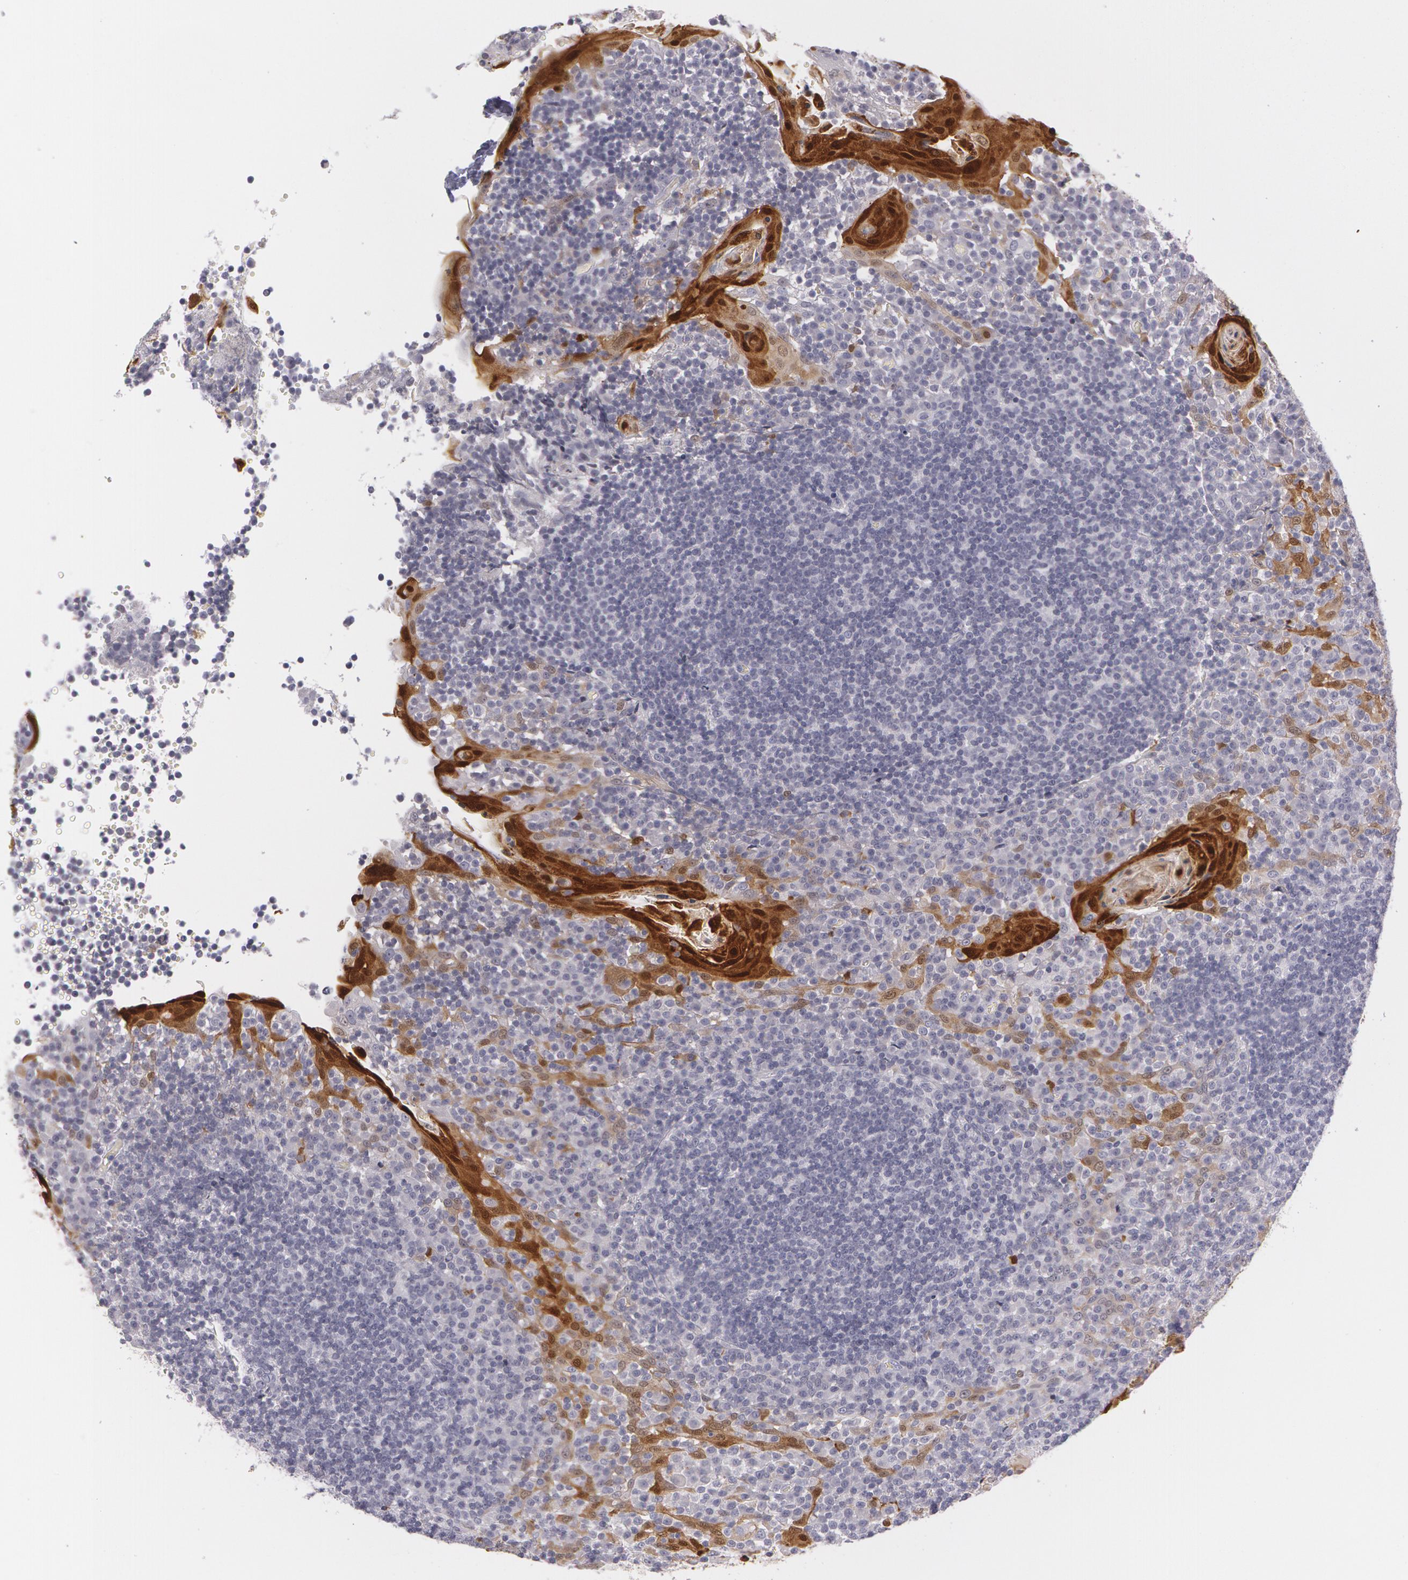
{"staining": {"intensity": "negative", "quantity": "none", "location": "none"}, "tissue": "tonsil", "cell_type": "Germinal center cells", "image_type": "normal", "snomed": [{"axis": "morphology", "description": "Normal tissue, NOS"}, {"axis": "topography", "description": "Tonsil"}], "caption": "DAB (3,3'-diaminobenzidine) immunohistochemical staining of normal tonsil exhibits no significant positivity in germinal center cells.", "gene": "IL1RN", "patient": {"sex": "female", "age": 40}}